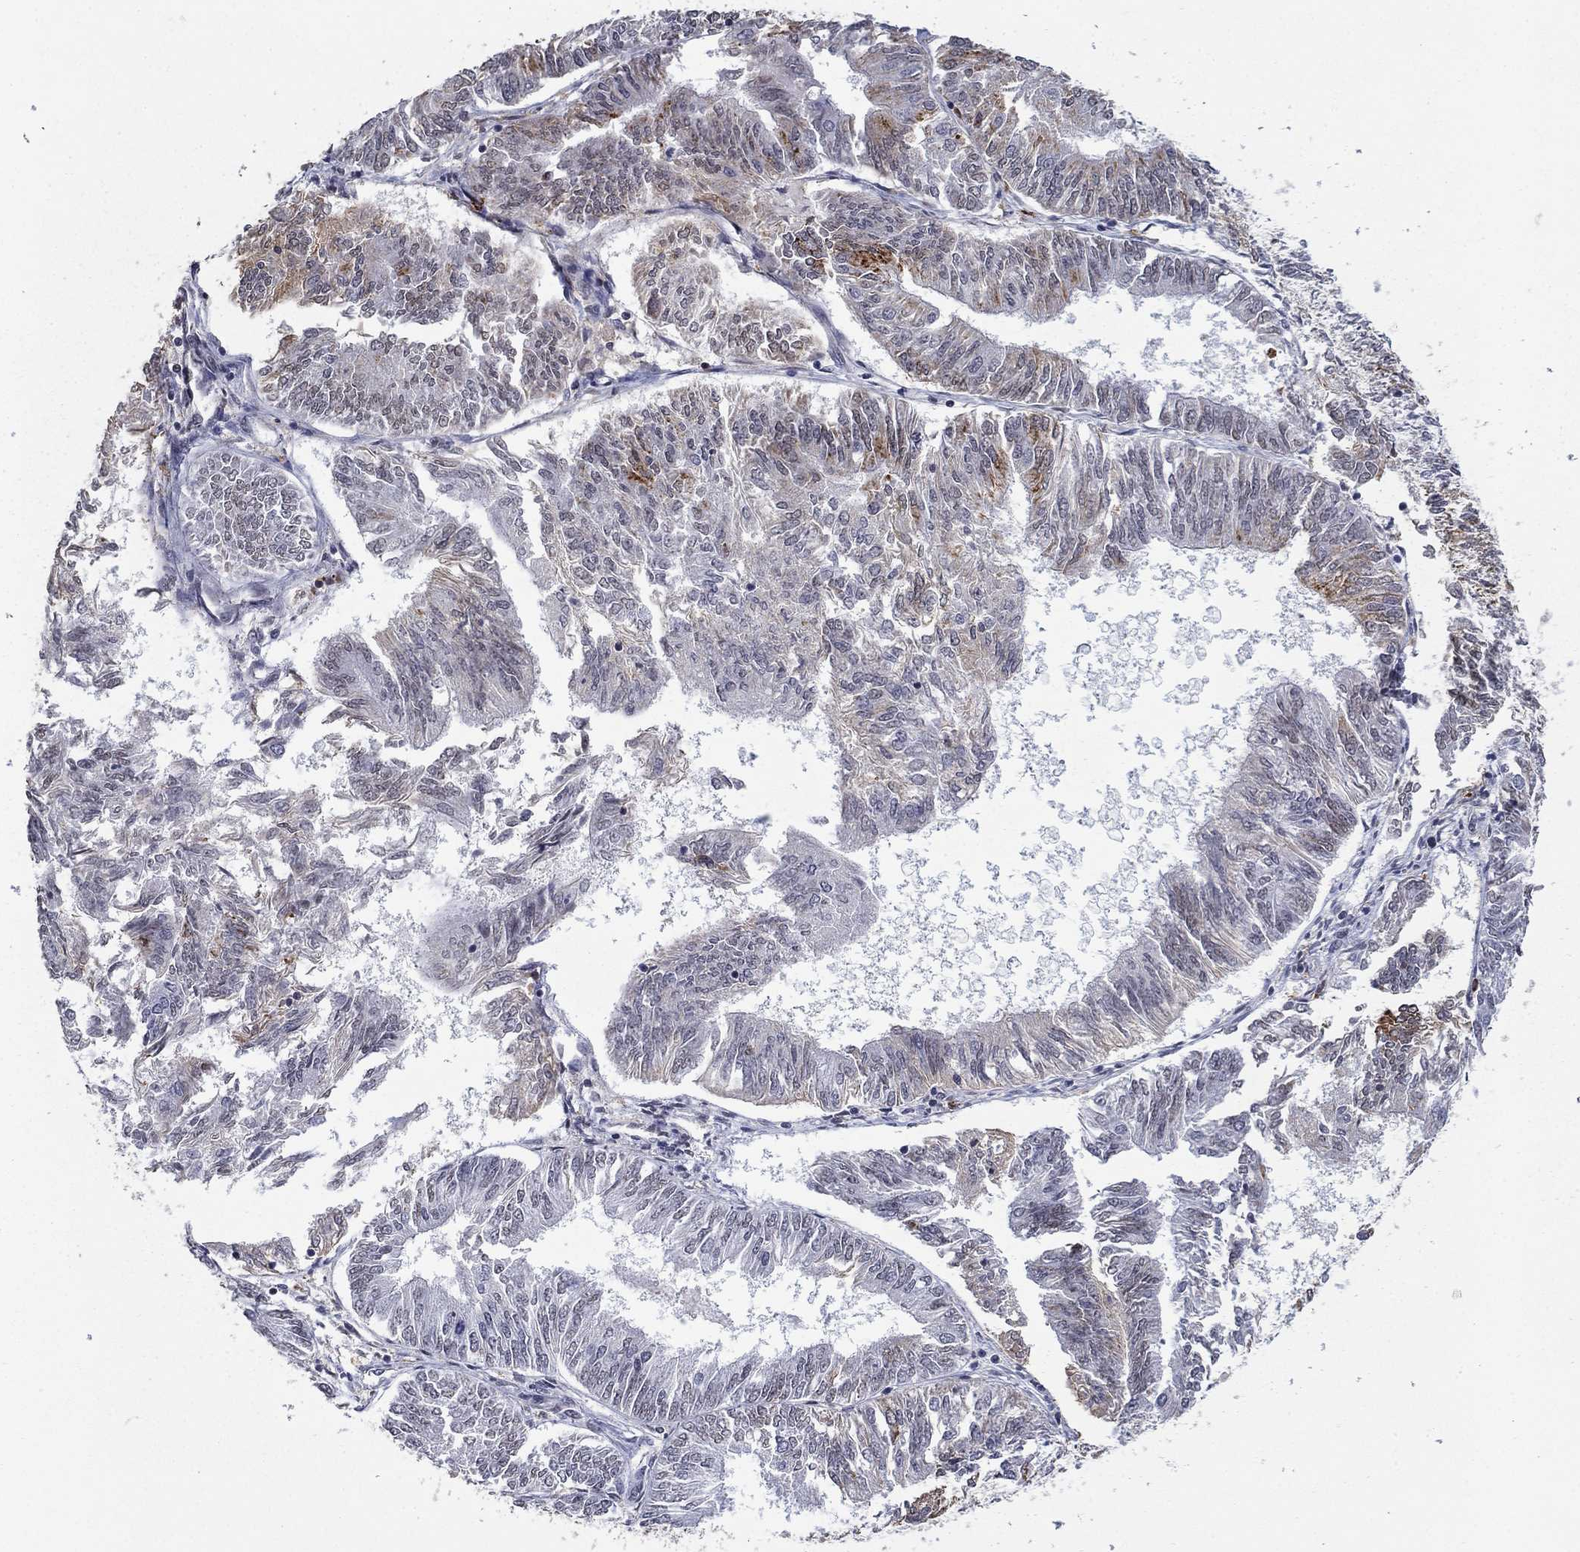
{"staining": {"intensity": "weak", "quantity": "<25%", "location": "cytoplasmic/membranous"}, "tissue": "endometrial cancer", "cell_type": "Tumor cells", "image_type": "cancer", "snomed": [{"axis": "morphology", "description": "Adenocarcinoma, NOS"}, {"axis": "topography", "description": "Endometrium"}], "caption": "Endometrial adenocarcinoma stained for a protein using IHC displays no positivity tumor cells.", "gene": "GRIA3", "patient": {"sex": "female", "age": 58}}